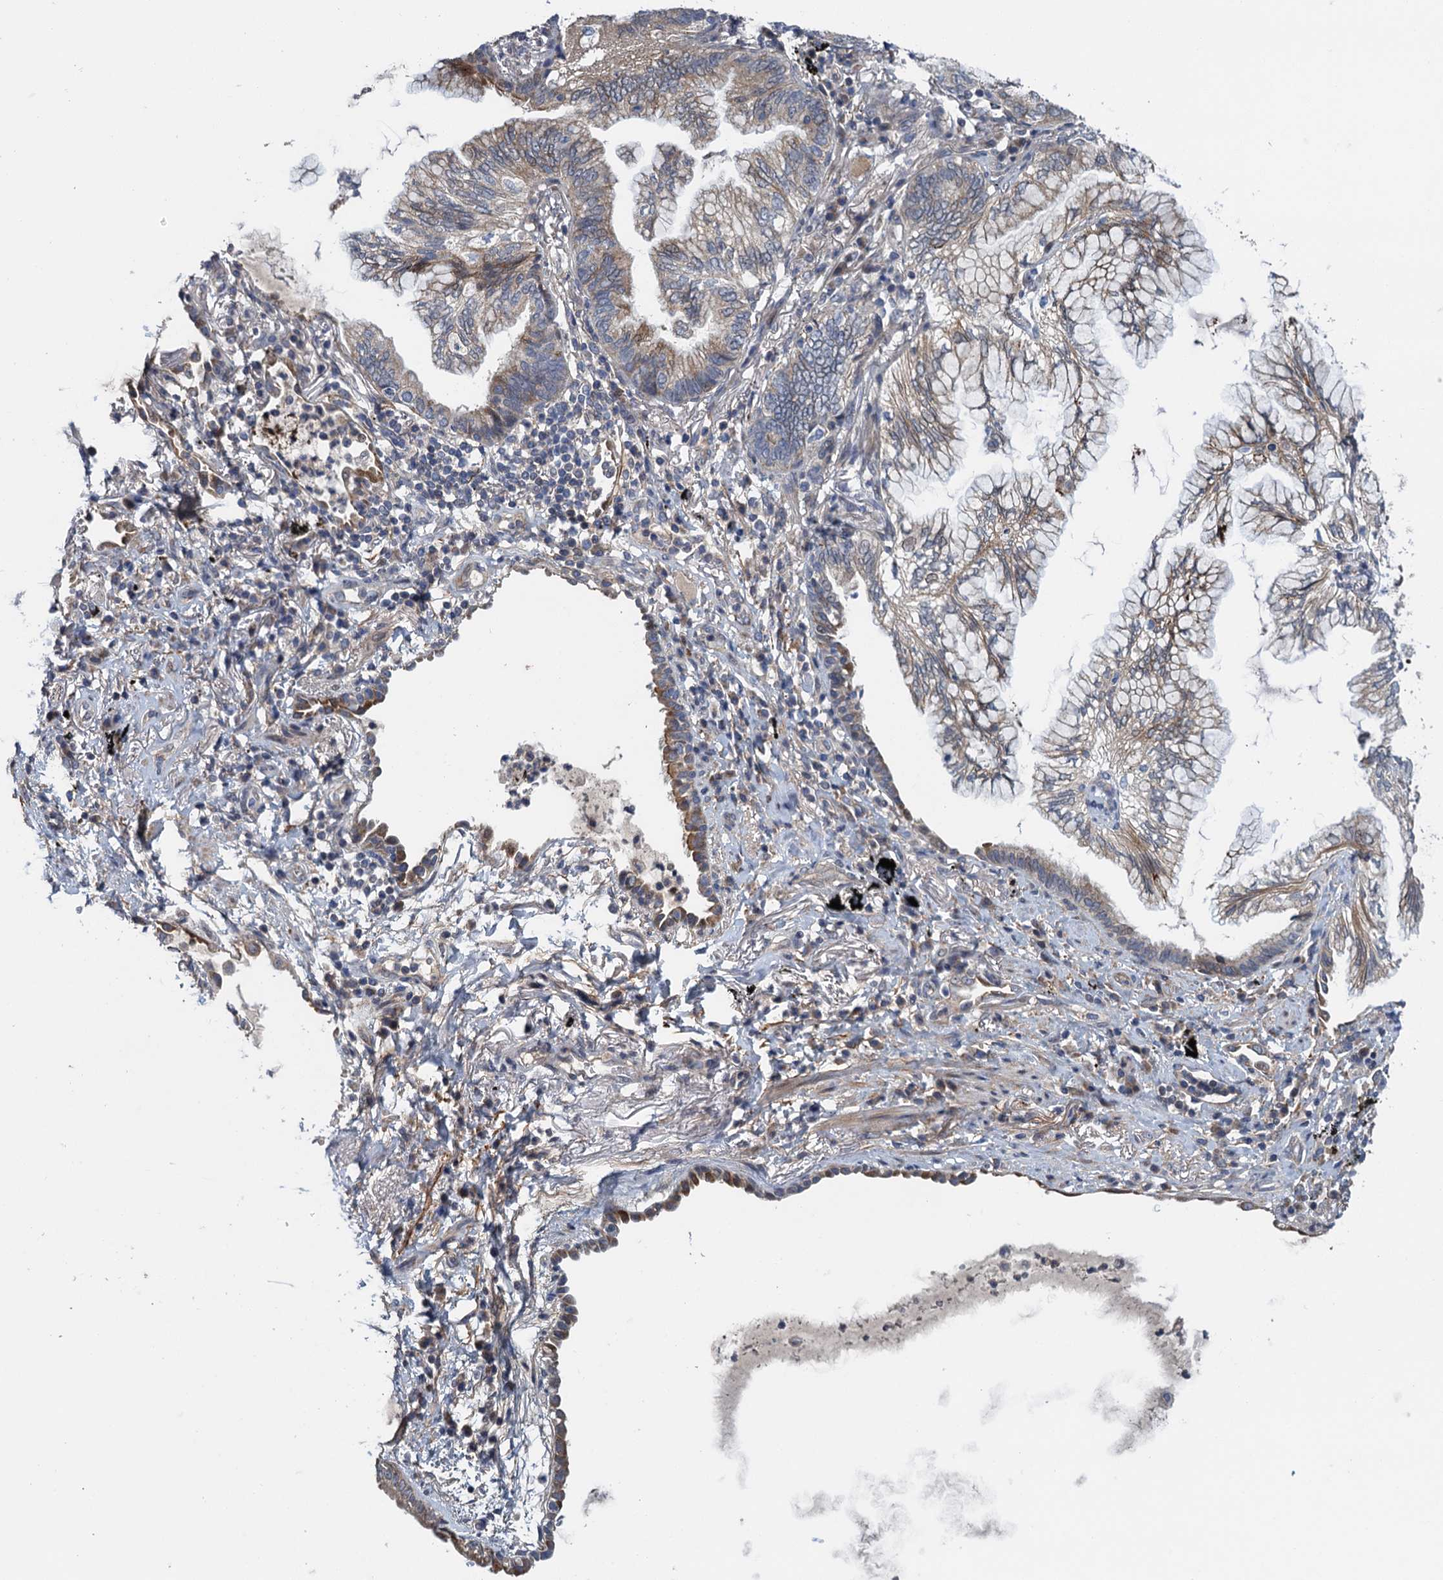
{"staining": {"intensity": "weak", "quantity": "25%-75%", "location": "cytoplasmic/membranous"}, "tissue": "lung cancer", "cell_type": "Tumor cells", "image_type": "cancer", "snomed": [{"axis": "morphology", "description": "Adenocarcinoma, NOS"}, {"axis": "topography", "description": "Lung"}], "caption": "There is low levels of weak cytoplasmic/membranous positivity in tumor cells of adenocarcinoma (lung), as demonstrated by immunohistochemical staining (brown color).", "gene": "MDM1", "patient": {"sex": "female", "age": 70}}